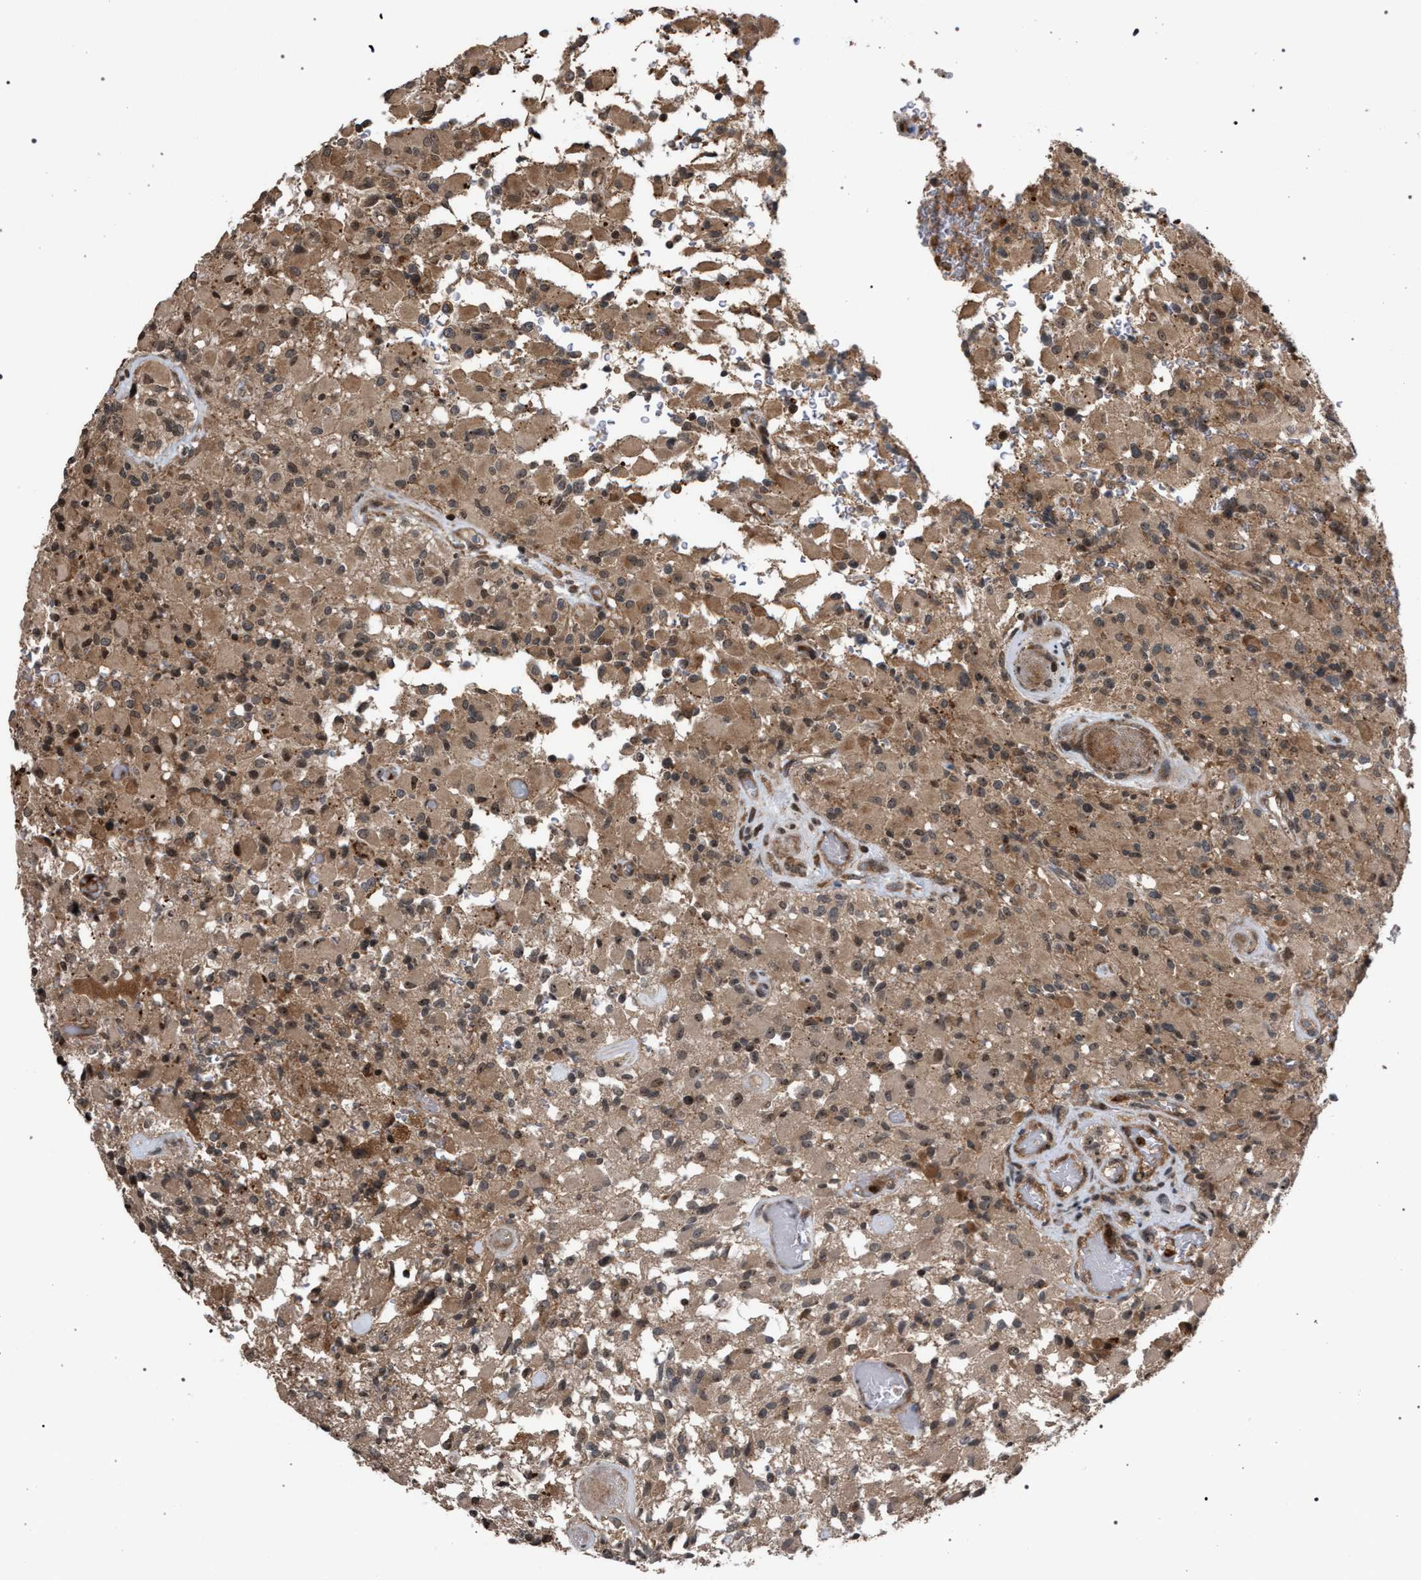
{"staining": {"intensity": "moderate", "quantity": ">75%", "location": "cytoplasmic/membranous"}, "tissue": "glioma", "cell_type": "Tumor cells", "image_type": "cancer", "snomed": [{"axis": "morphology", "description": "Glioma, malignant, High grade"}, {"axis": "topography", "description": "Brain"}], "caption": "Glioma tissue reveals moderate cytoplasmic/membranous expression in approximately >75% of tumor cells", "gene": "IRAK4", "patient": {"sex": "male", "age": 71}}